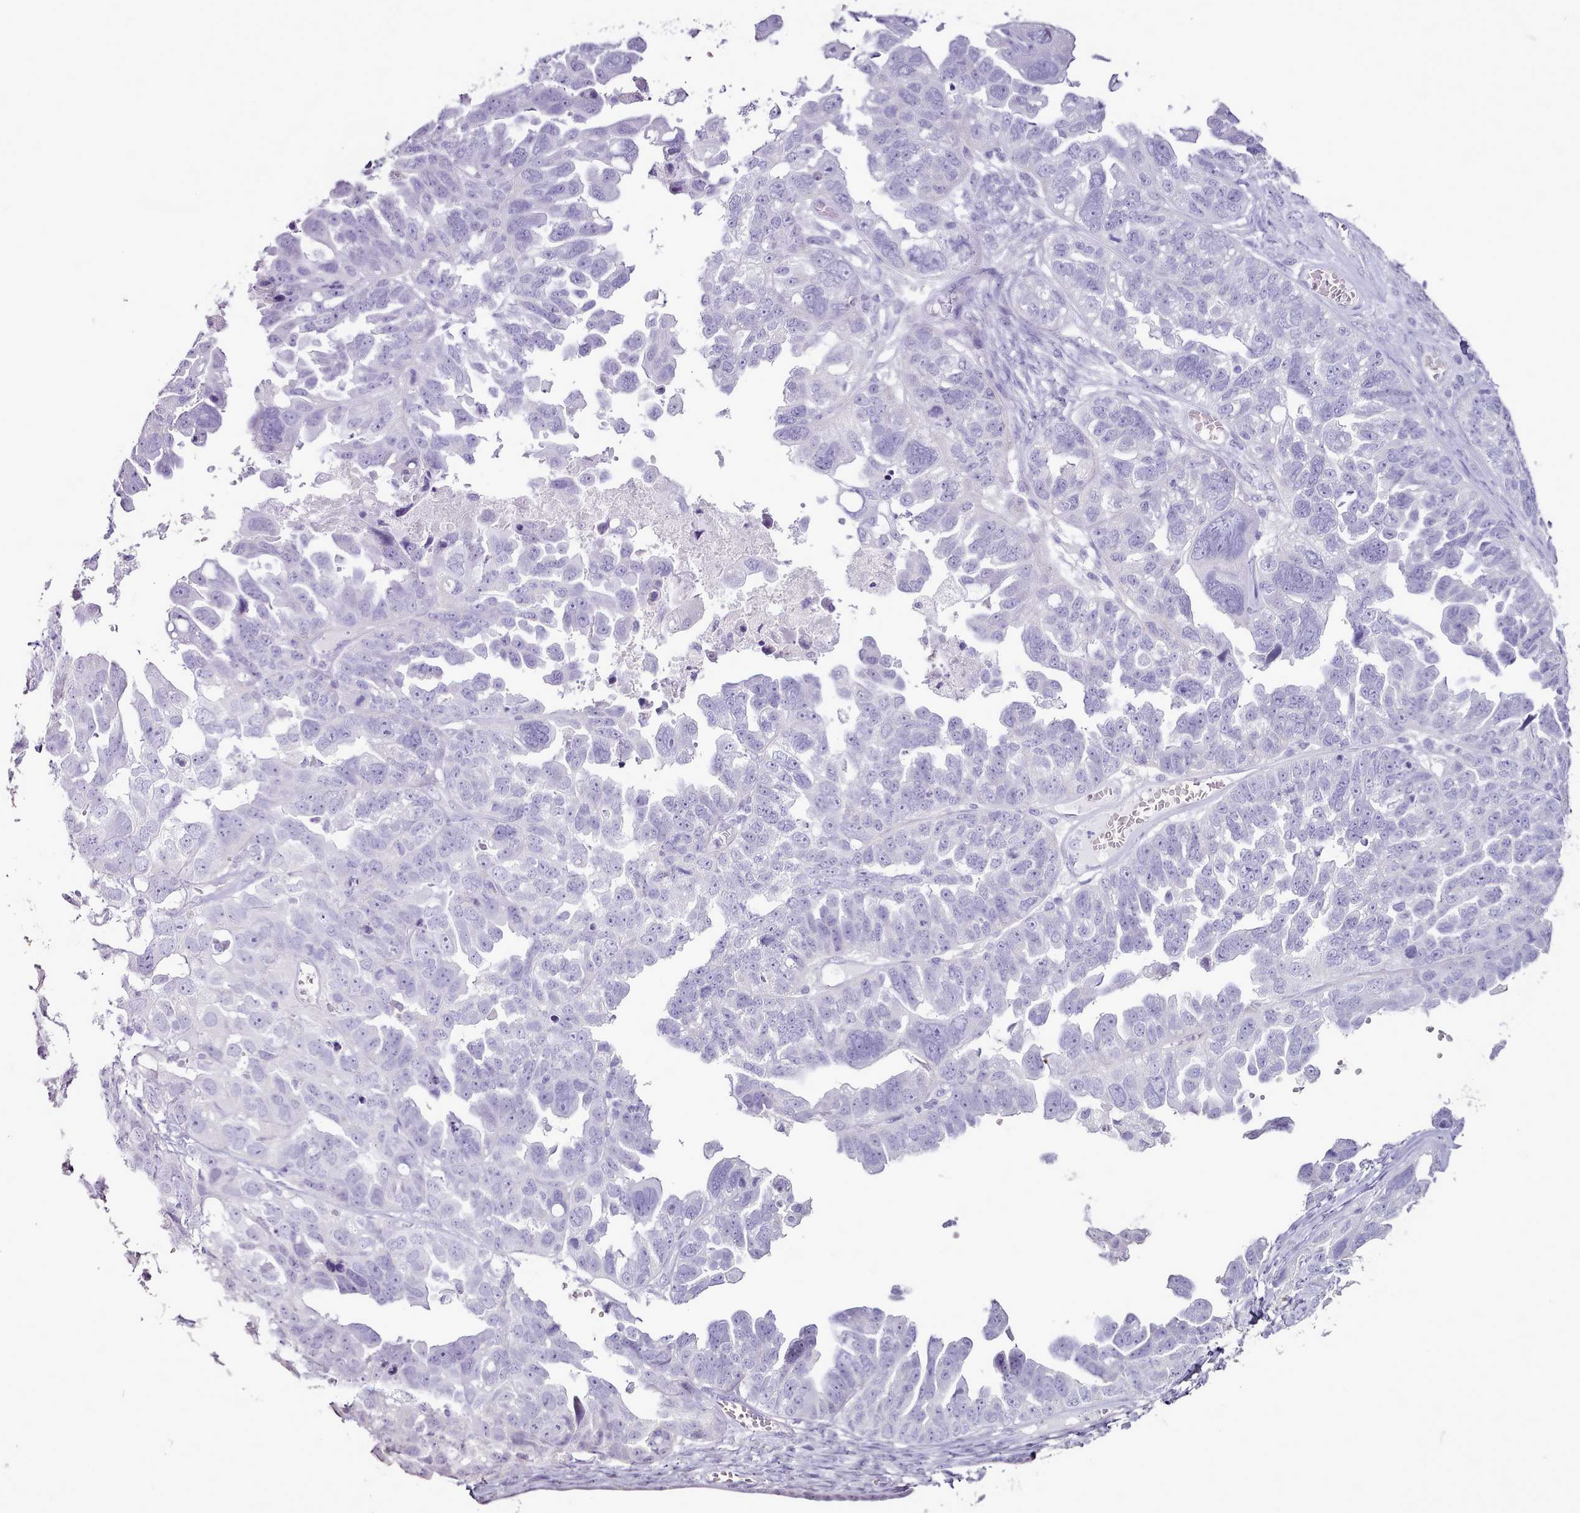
{"staining": {"intensity": "negative", "quantity": "none", "location": "none"}, "tissue": "ovarian cancer", "cell_type": "Tumor cells", "image_type": "cancer", "snomed": [{"axis": "morphology", "description": "Cystadenocarcinoma, serous, NOS"}, {"axis": "topography", "description": "Ovary"}], "caption": "Tumor cells show no significant protein expression in ovarian cancer (serous cystadenocarcinoma). Brightfield microscopy of immunohistochemistry stained with DAB (brown) and hematoxylin (blue), captured at high magnification.", "gene": "BLOC1S2", "patient": {"sex": "female", "age": 79}}